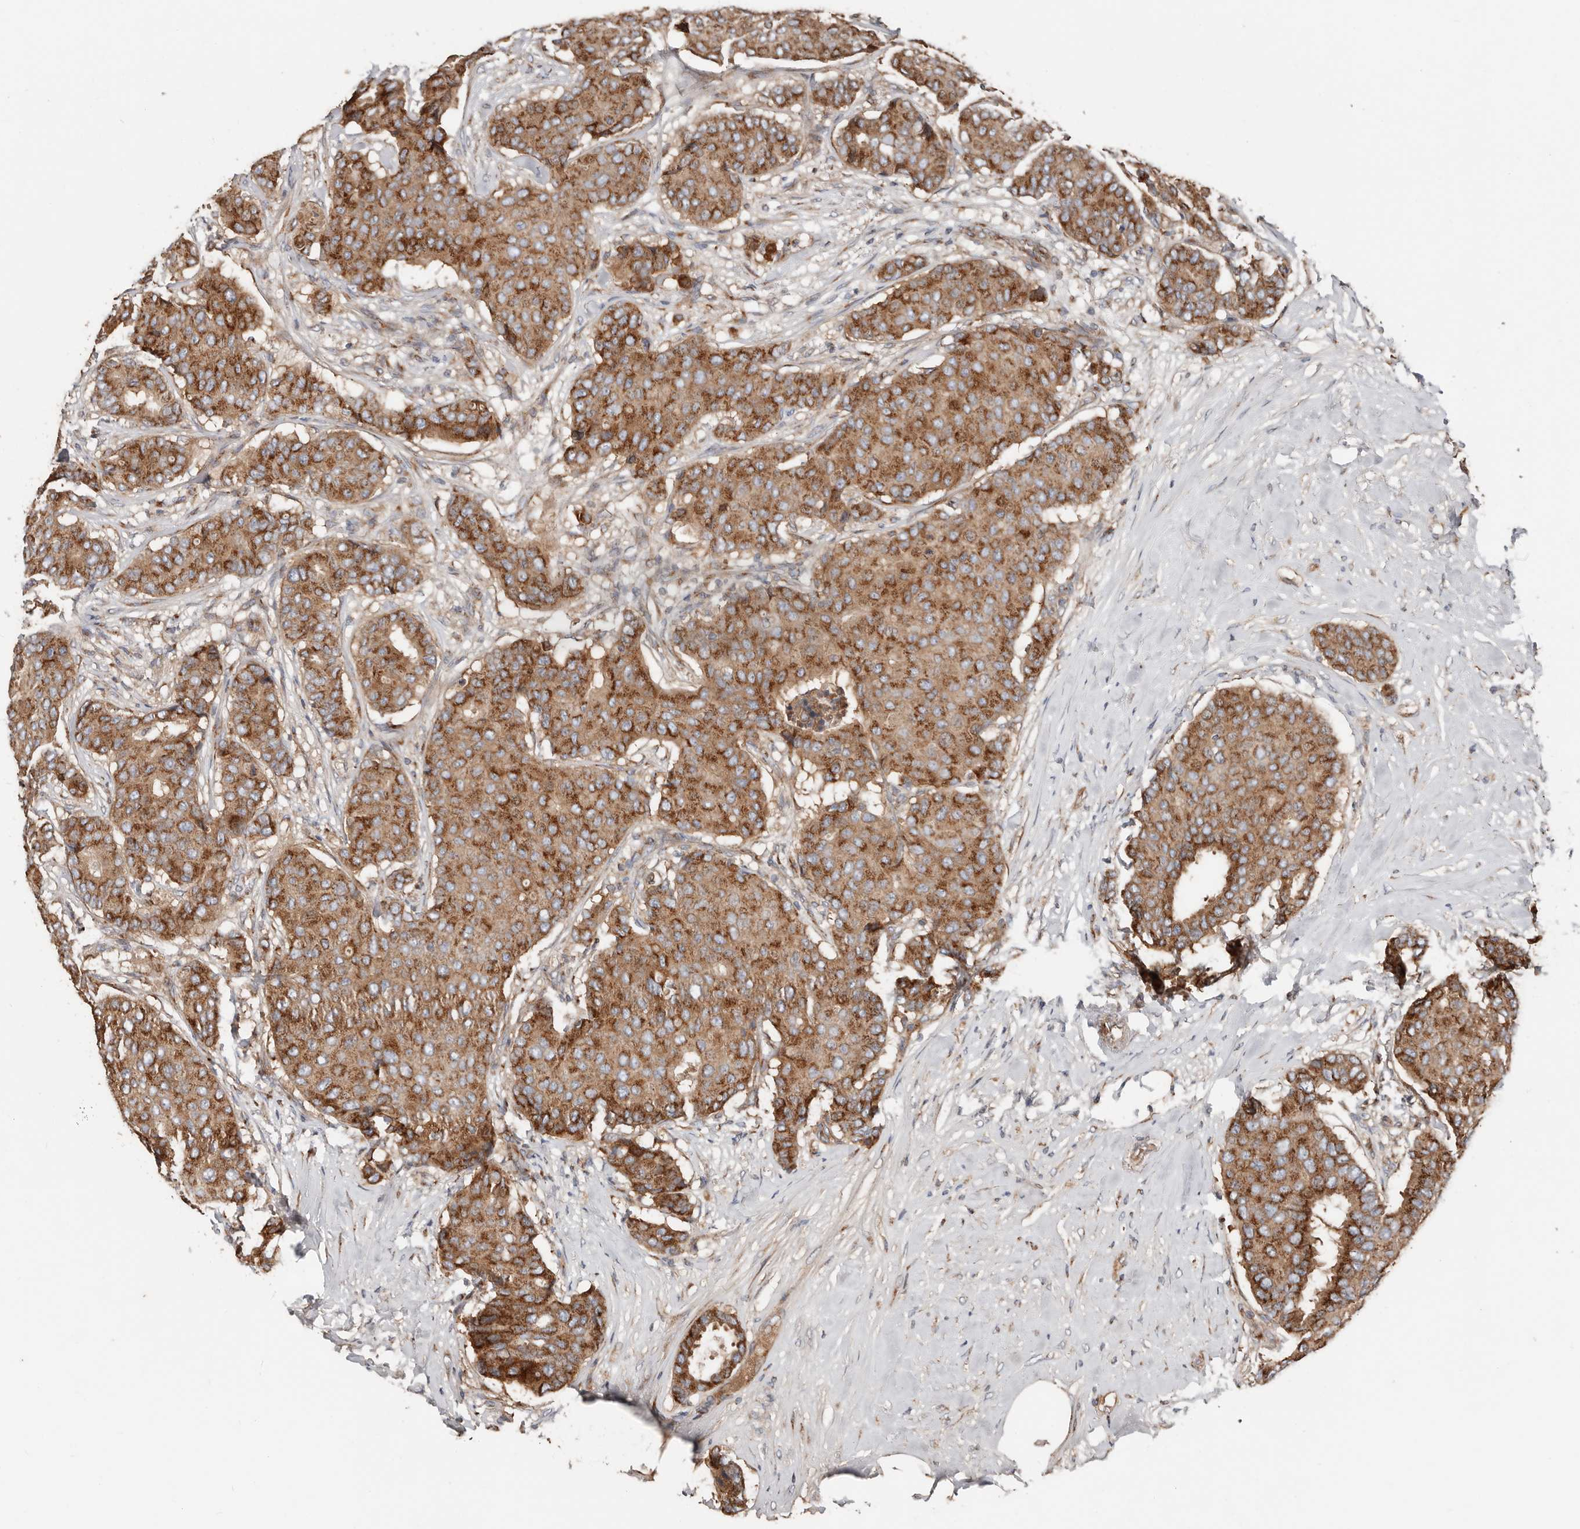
{"staining": {"intensity": "strong", "quantity": ">75%", "location": "cytoplasmic/membranous"}, "tissue": "breast cancer", "cell_type": "Tumor cells", "image_type": "cancer", "snomed": [{"axis": "morphology", "description": "Duct carcinoma"}, {"axis": "topography", "description": "Breast"}], "caption": "Brown immunohistochemical staining in human breast infiltrating ductal carcinoma exhibits strong cytoplasmic/membranous positivity in about >75% of tumor cells. Using DAB (3,3'-diaminobenzidine) (brown) and hematoxylin (blue) stains, captured at high magnification using brightfield microscopy.", "gene": "COG1", "patient": {"sex": "female", "age": 75}}